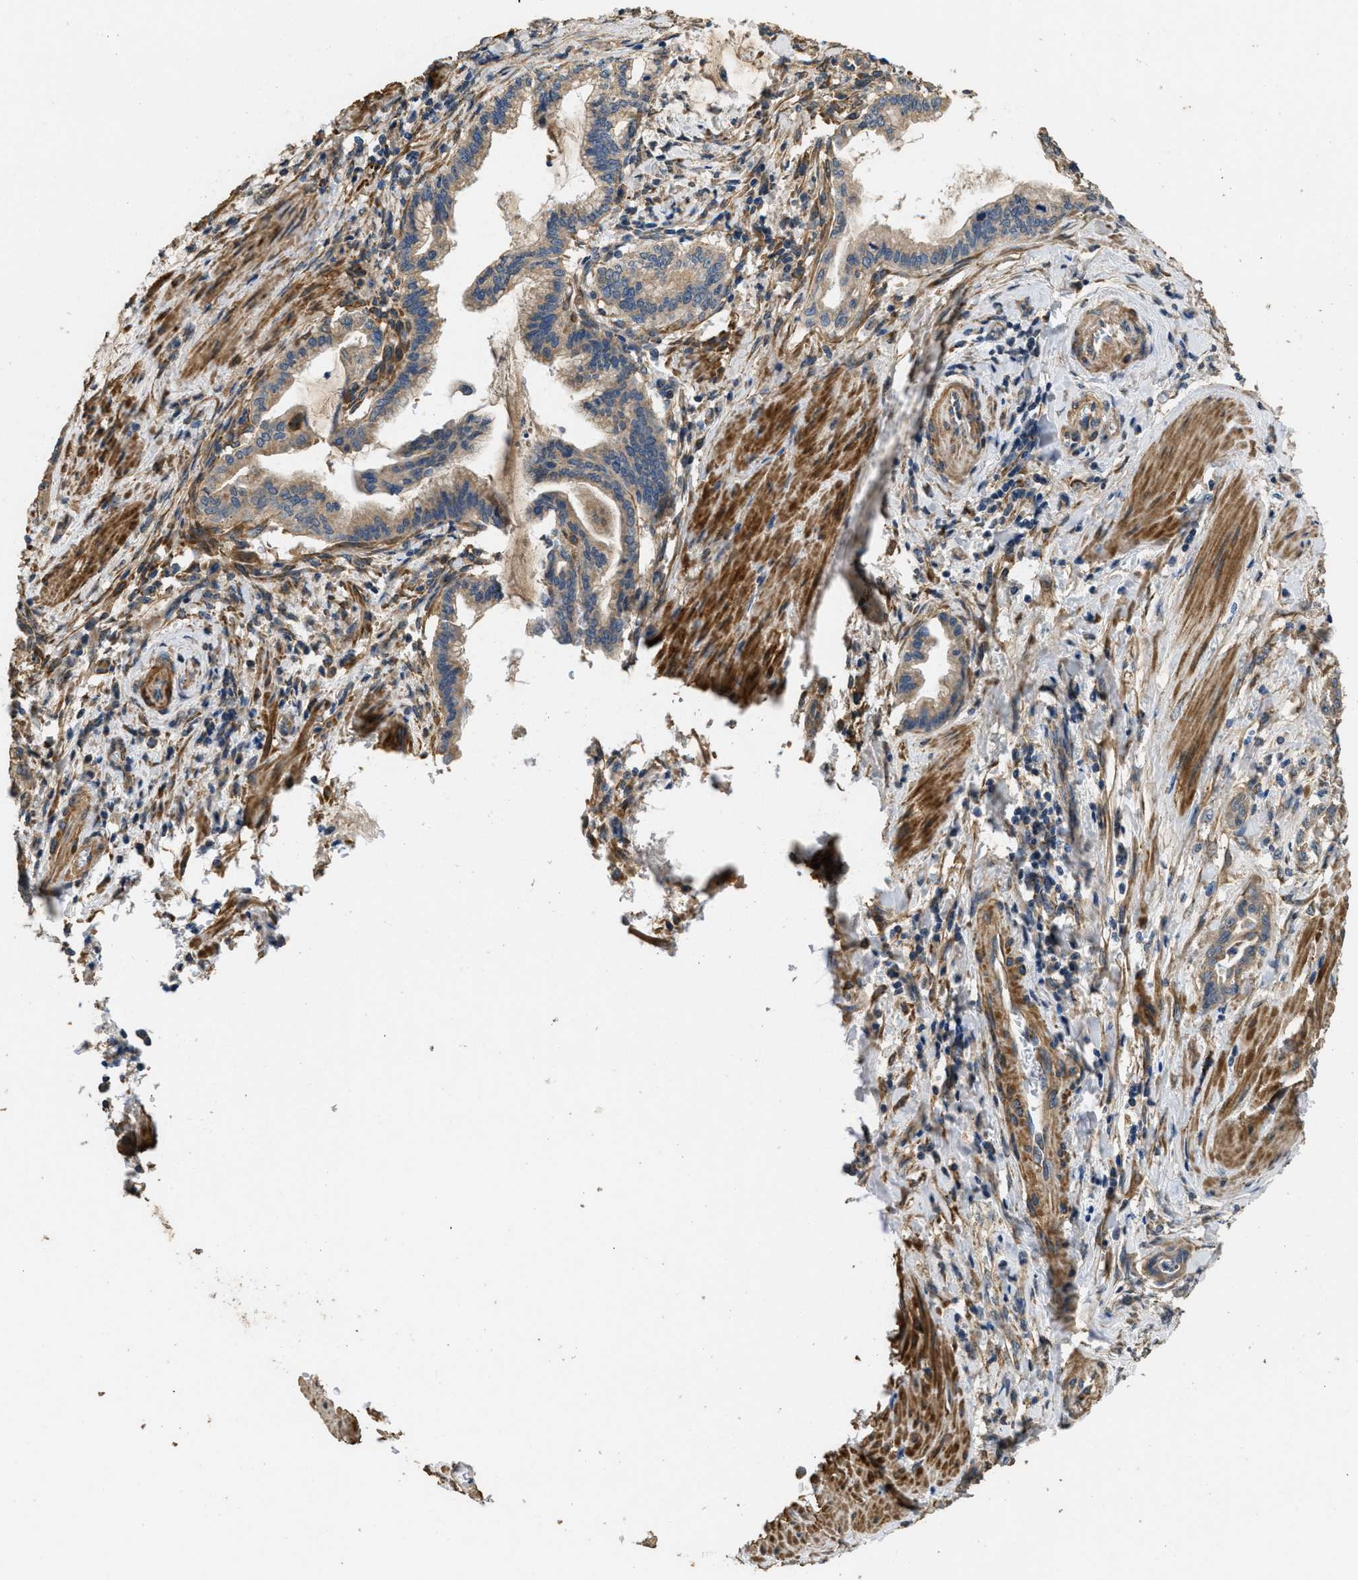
{"staining": {"intensity": "weak", "quantity": ">75%", "location": "cytoplasmic/membranous"}, "tissue": "pancreatic cancer", "cell_type": "Tumor cells", "image_type": "cancer", "snomed": [{"axis": "morphology", "description": "Adenocarcinoma, NOS"}, {"axis": "topography", "description": "Pancreas"}], "caption": "Adenocarcinoma (pancreatic) stained for a protein (brown) displays weak cytoplasmic/membranous positive positivity in about >75% of tumor cells.", "gene": "THBS2", "patient": {"sex": "female", "age": 64}}